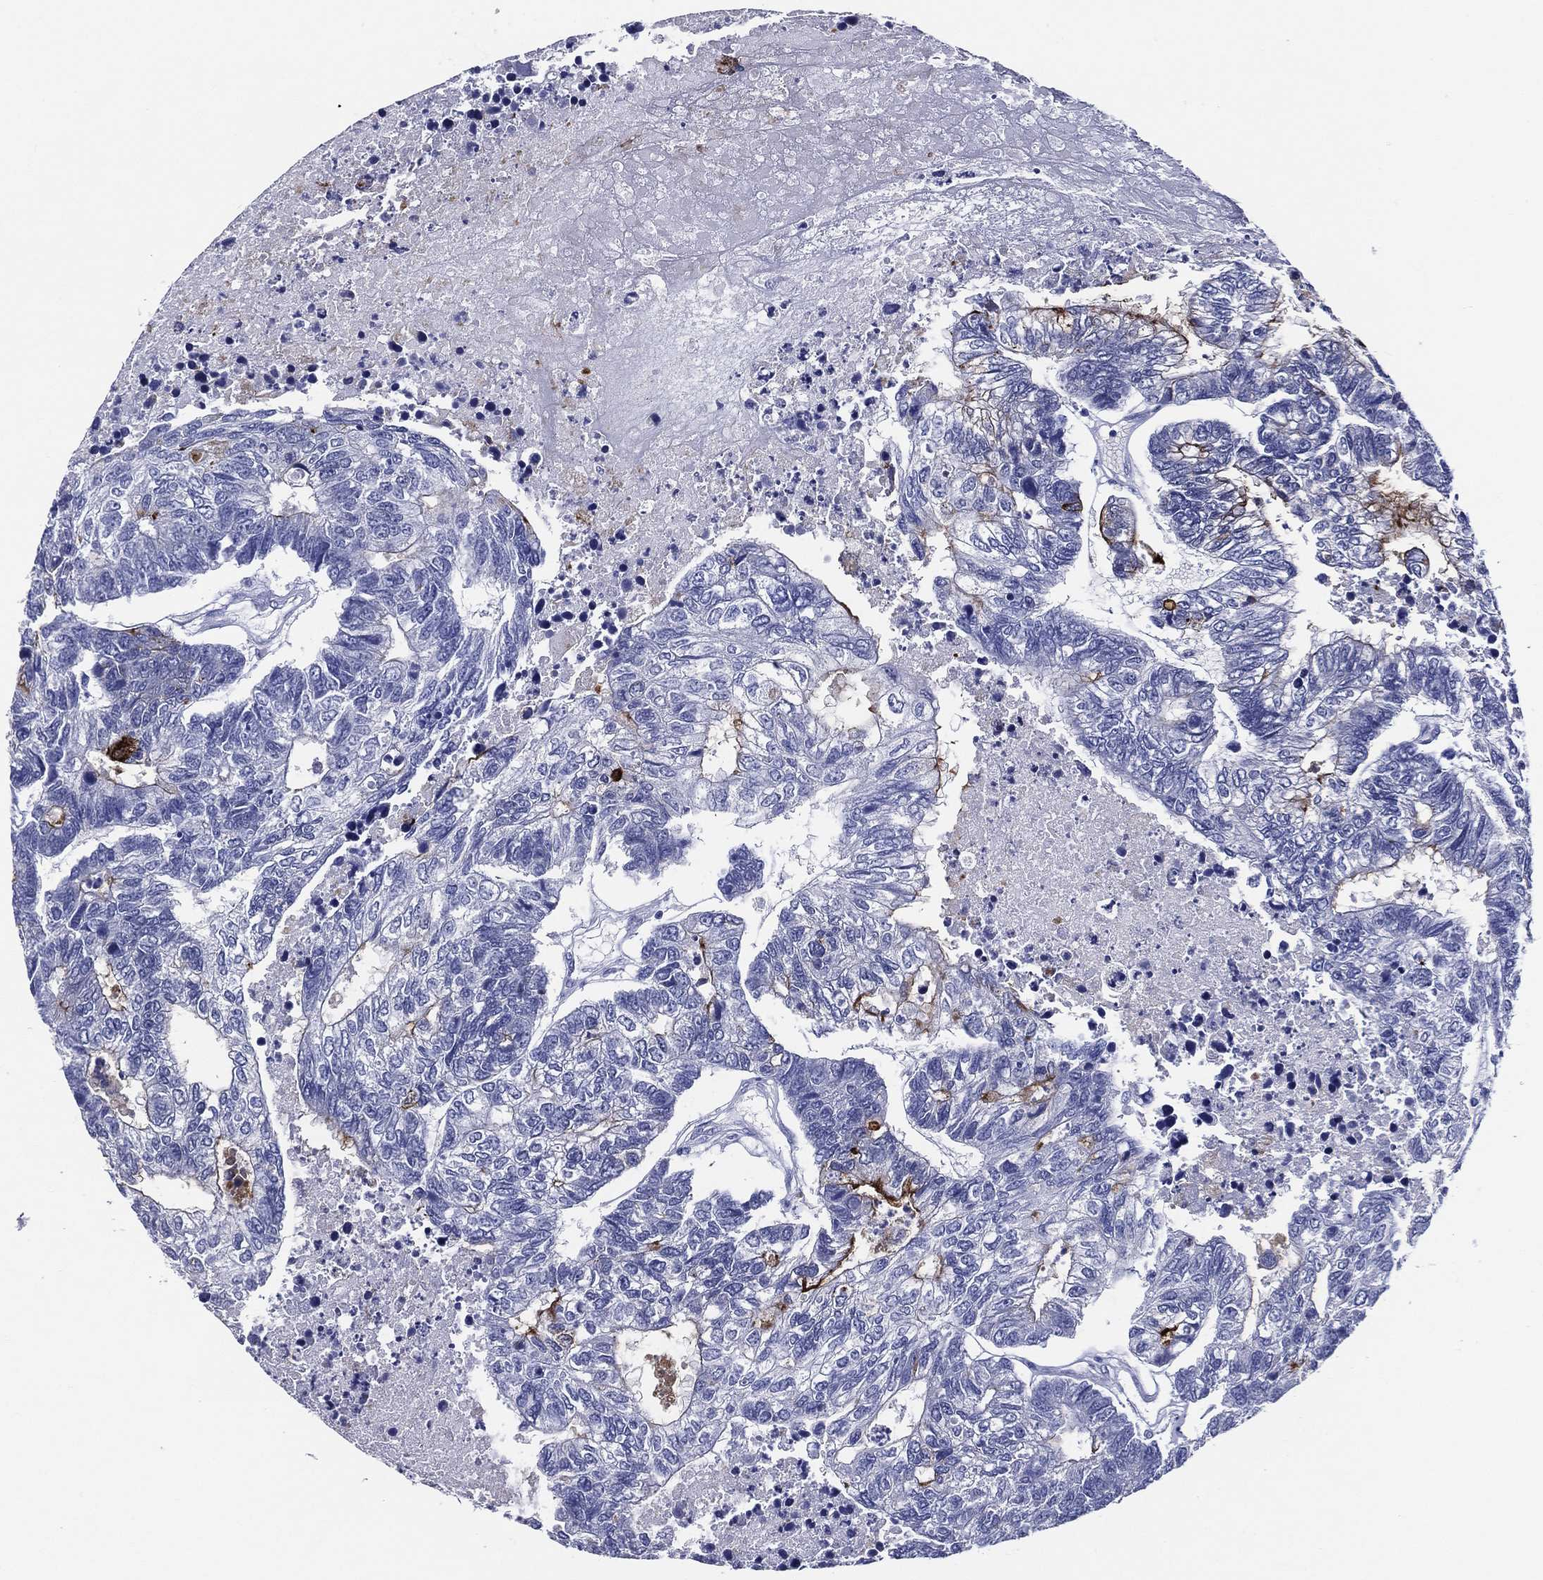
{"staining": {"intensity": "moderate", "quantity": "<25%", "location": "cytoplasmic/membranous"}, "tissue": "colorectal cancer", "cell_type": "Tumor cells", "image_type": "cancer", "snomed": [{"axis": "morphology", "description": "Adenocarcinoma, NOS"}, {"axis": "topography", "description": "Colon"}], "caption": "This micrograph reveals colorectal adenocarcinoma stained with immunohistochemistry to label a protein in brown. The cytoplasmic/membranous of tumor cells show moderate positivity for the protein. Nuclei are counter-stained blue.", "gene": "ACE2", "patient": {"sex": "female", "age": 48}}